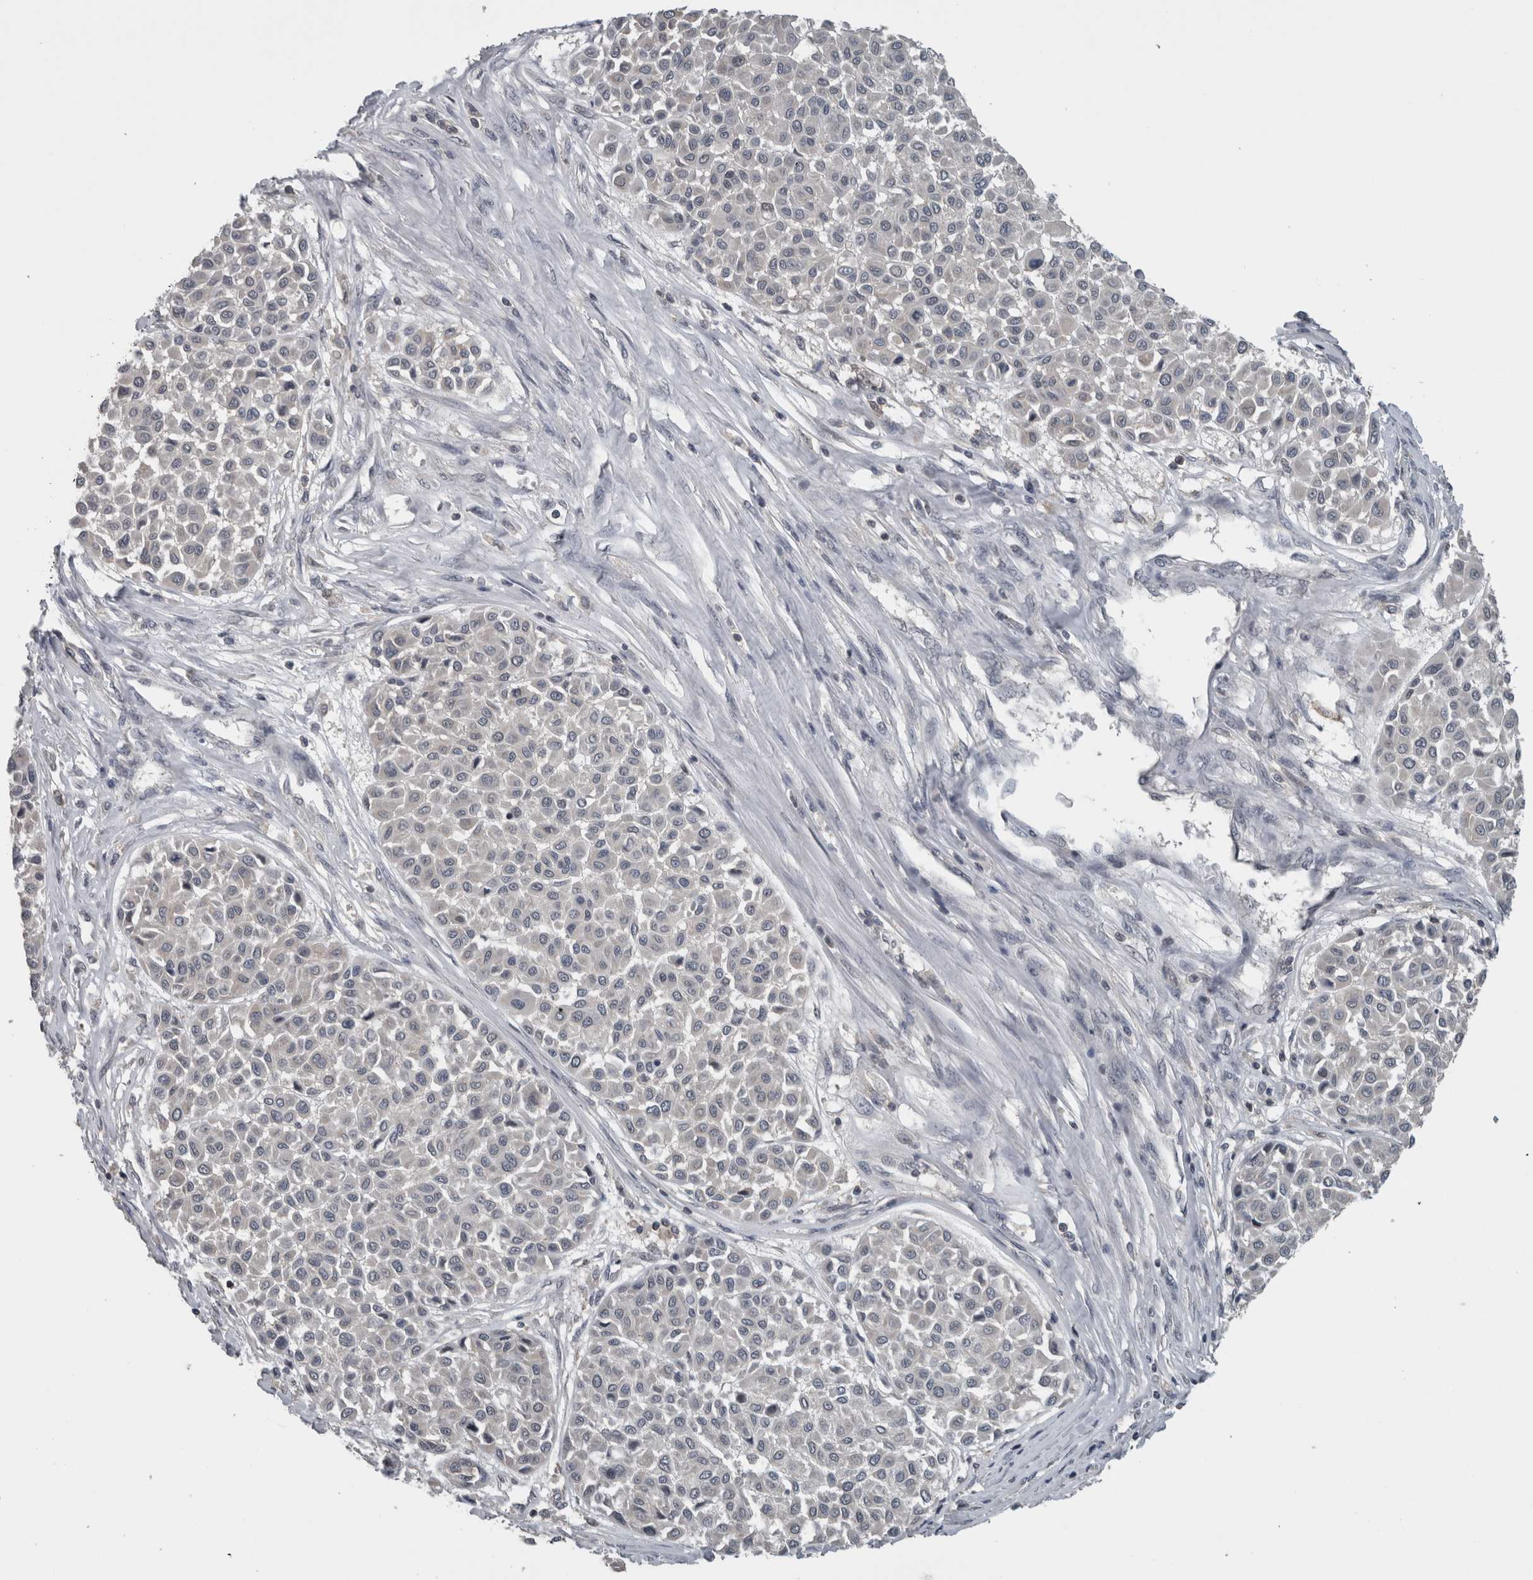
{"staining": {"intensity": "negative", "quantity": "none", "location": "none"}, "tissue": "melanoma", "cell_type": "Tumor cells", "image_type": "cancer", "snomed": [{"axis": "morphology", "description": "Malignant melanoma, Metastatic site"}, {"axis": "topography", "description": "Soft tissue"}], "caption": "Image shows no significant protein expression in tumor cells of malignant melanoma (metastatic site).", "gene": "ZBTB21", "patient": {"sex": "male", "age": 41}}